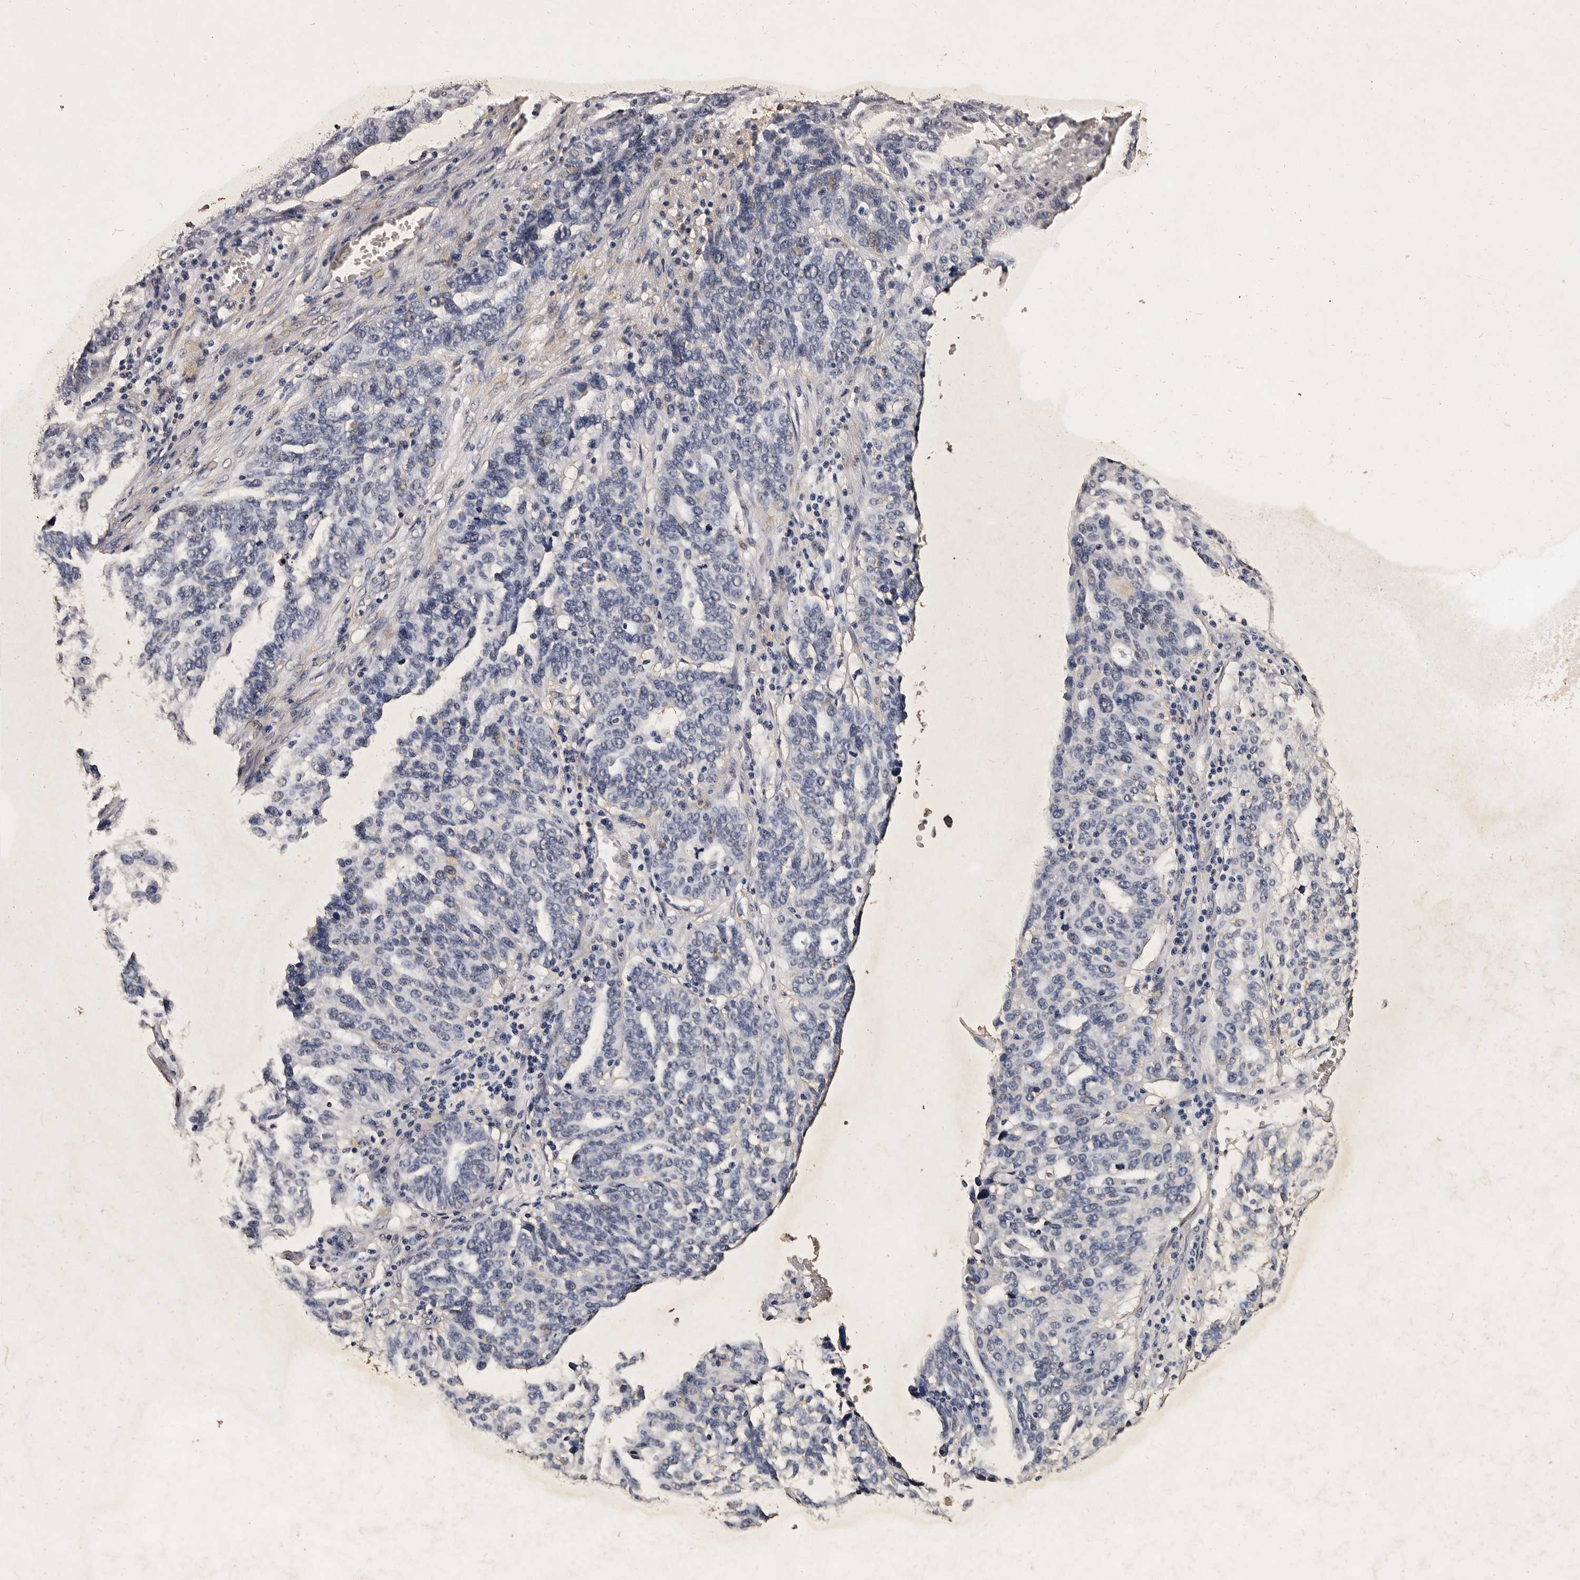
{"staining": {"intensity": "negative", "quantity": "none", "location": "none"}, "tissue": "ovarian cancer", "cell_type": "Tumor cells", "image_type": "cancer", "snomed": [{"axis": "morphology", "description": "Cystadenocarcinoma, serous, NOS"}, {"axis": "topography", "description": "Ovary"}], "caption": "This is an immunohistochemistry histopathology image of ovarian serous cystadenocarcinoma. There is no expression in tumor cells.", "gene": "PARS2", "patient": {"sex": "female", "age": 59}}